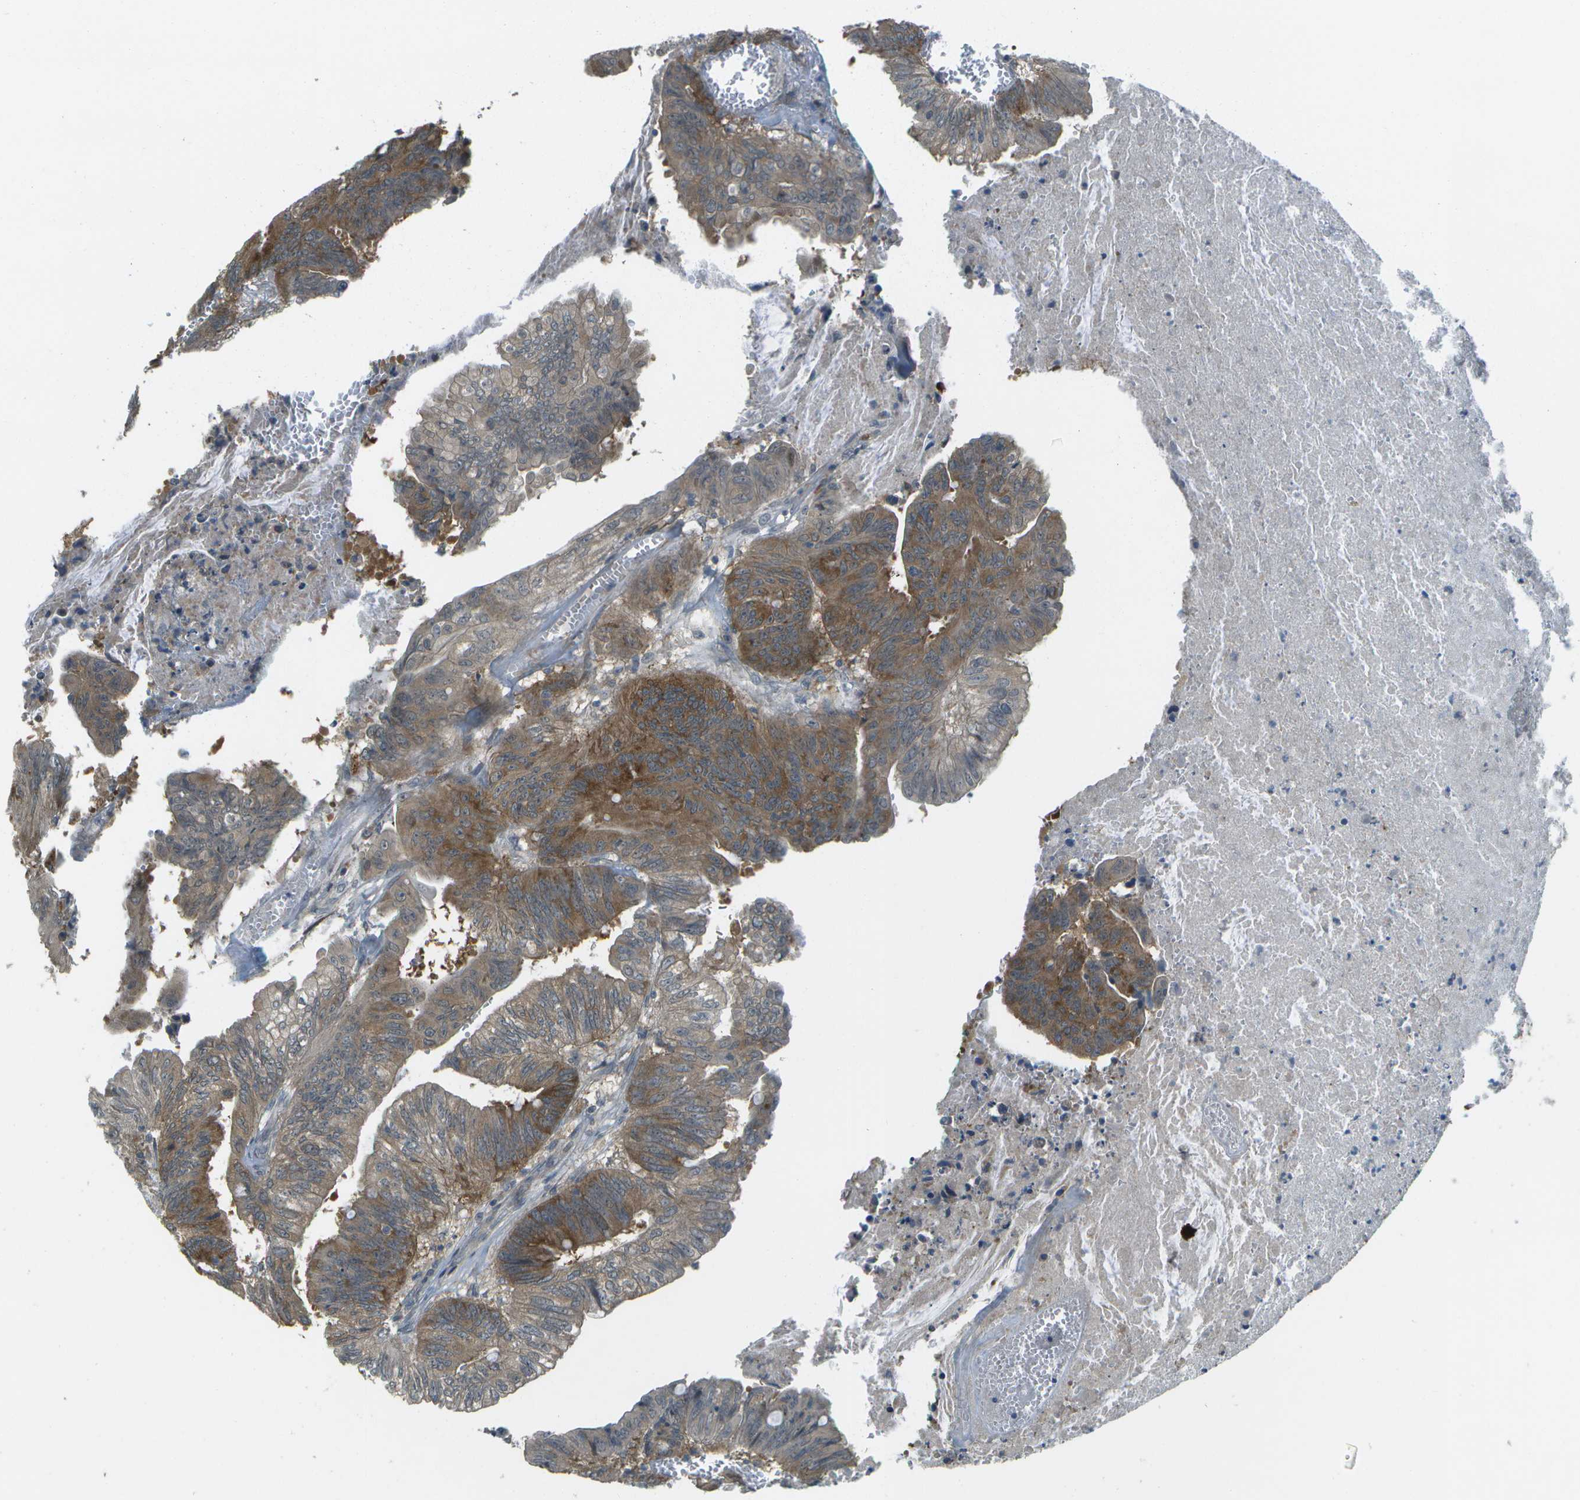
{"staining": {"intensity": "moderate", "quantity": "25%-75%", "location": "cytoplasmic/membranous"}, "tissue": "colorectal cancer", "cell_type": "Tumor cells", "image_type": "cancer", "snomed": [{"axis": "morphology", "description": "Adenocarcinoma, NOS"}, {"axis": "topography", "description": "Colon"}], "caption": "High-magnification brightfield microscopy of colorectal adenocarcinoma stained with DAB (3,3'-diaminobenzidine) (brown) and counterstained with hematoxylin (blue). tumor cells exhibit moderate cytoplasmic/membranous positivity is seen in about25%-75% of cells. (DAB (3,3'-diaminobenzidine) IHC, brown staining for protein, blue staining for nuclei).", "gene": "WNK2", "patient": {"sex": "male", "age": 45}}